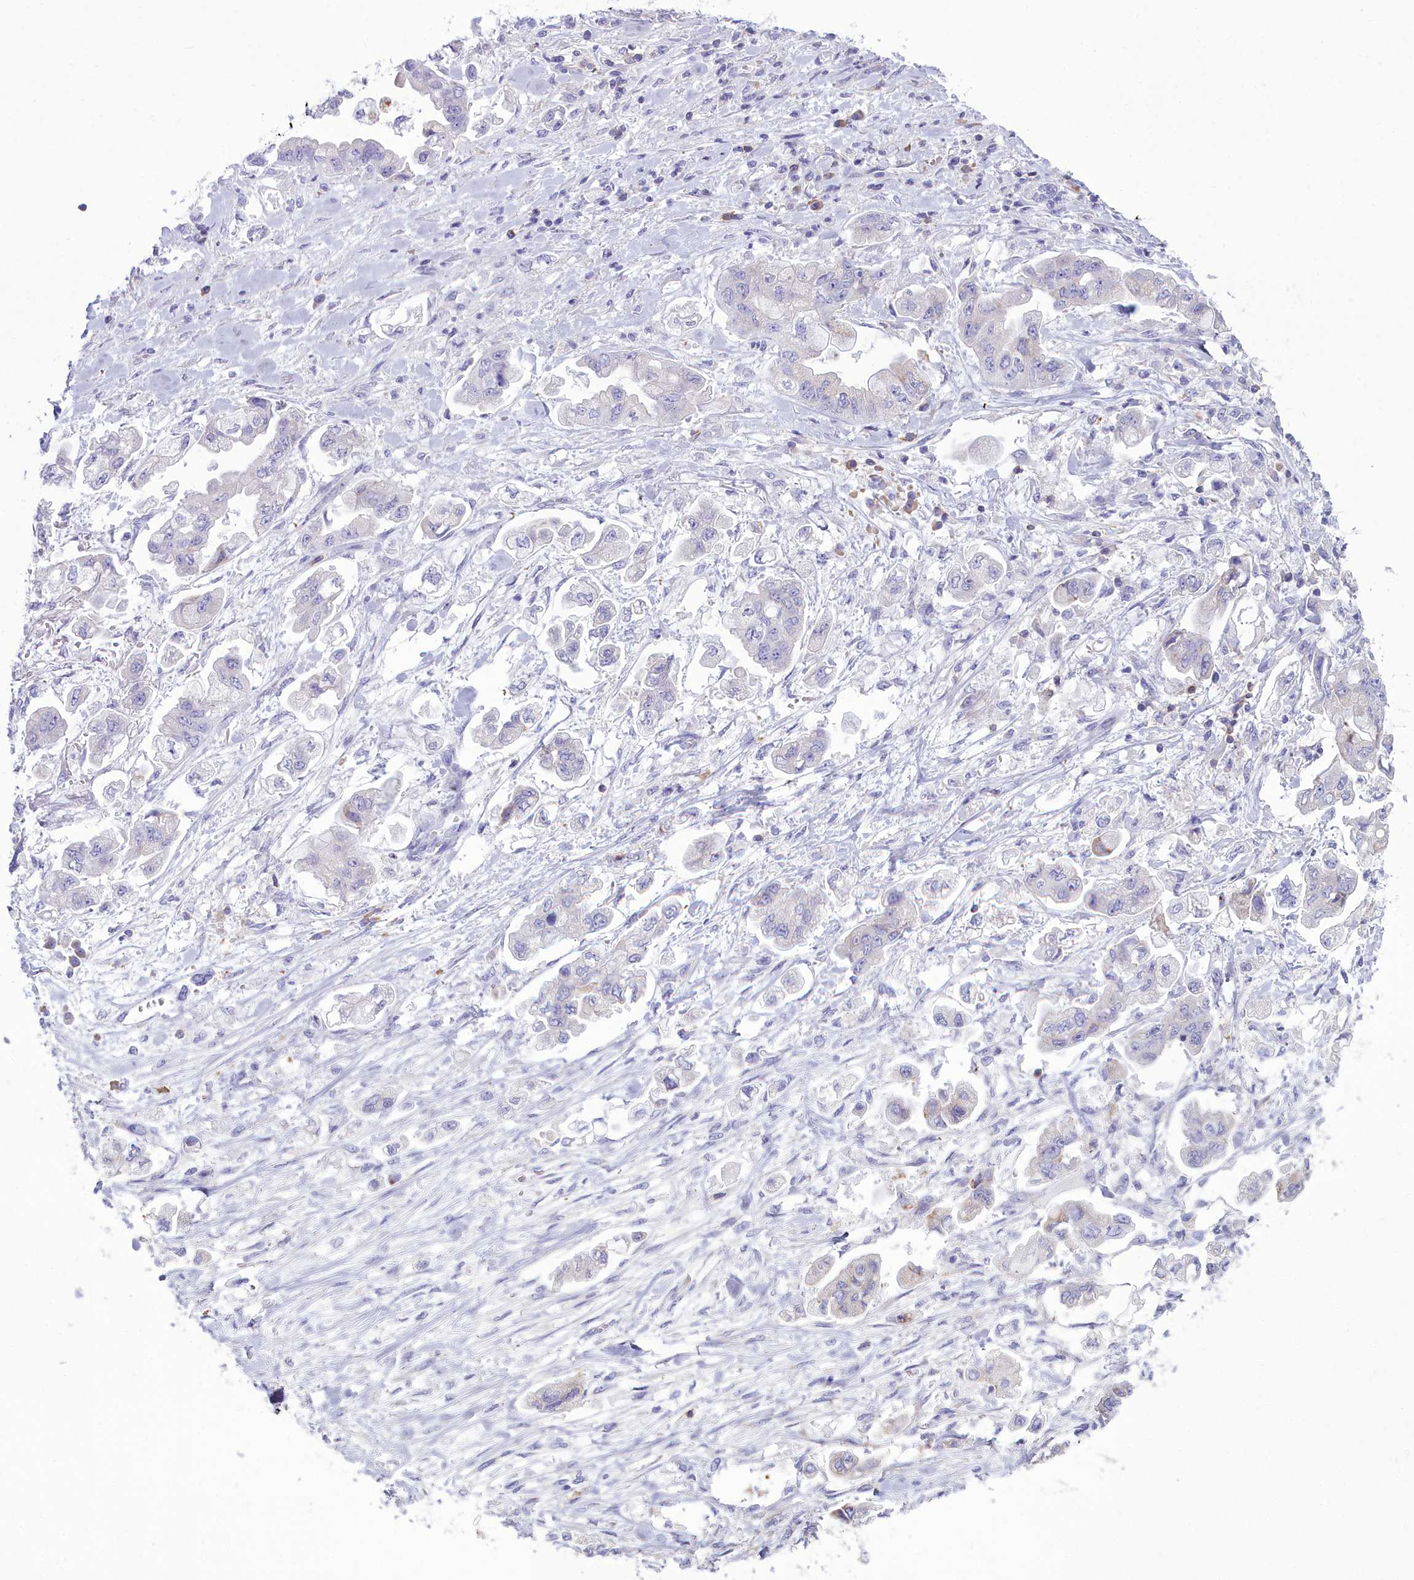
{"staining": {"intensity": "negative", "quantity": "none", "location": "none"}, "tissue": "stomach cancer", "cell_type": "Tumor cells", "image_type": "cancer", "snomed": [{"axis": "morphology", "description": "Adenocarcinoma, NOS"}, {"axis": "topography", "description": "Stomach"}], "caption": "DAB immunohistochemical staining of human stomach adenocarcinoma shows no significant staining in tumor cells.", "gene": "CD5", "patient": {"sex": "male", "age": 62}}